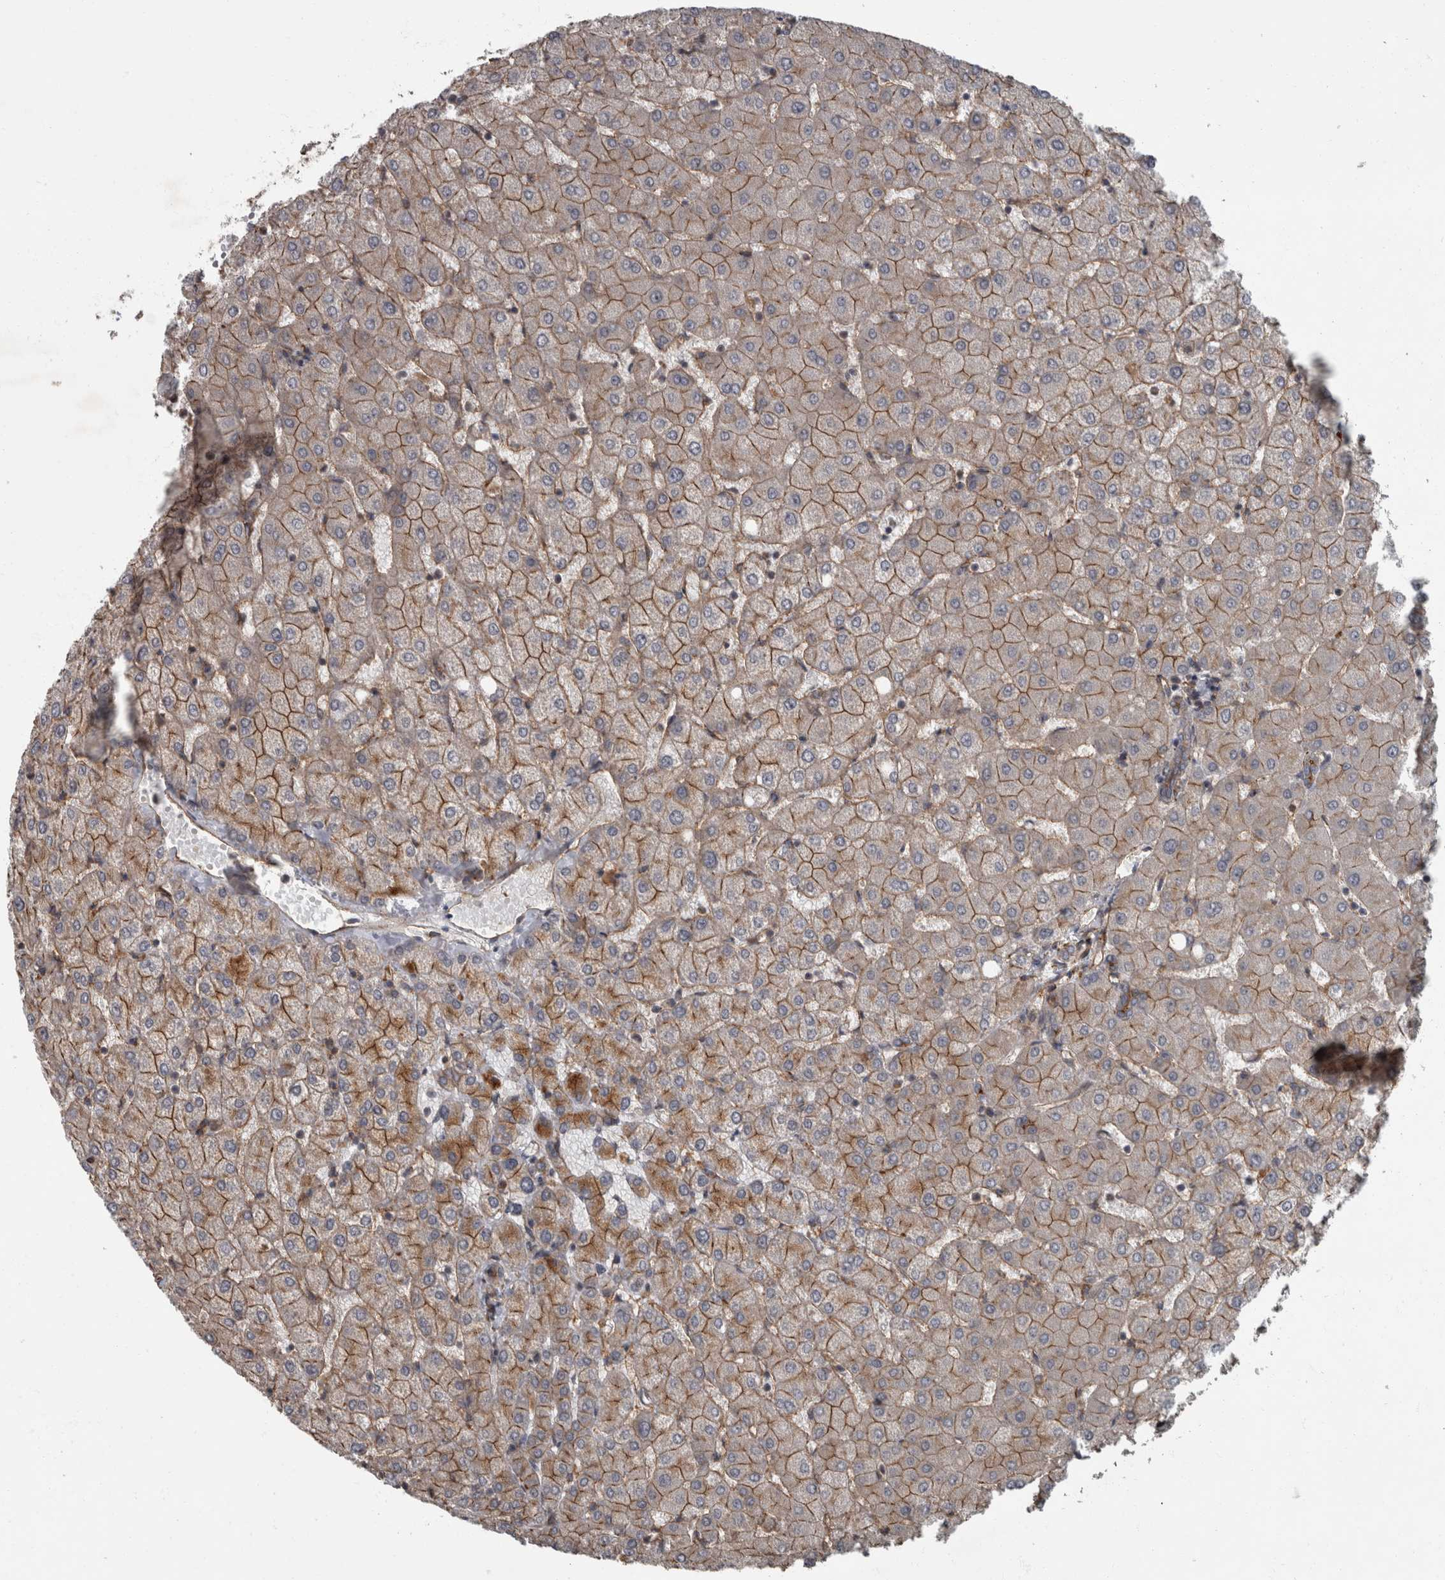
{"staining": {"intensity": "weak", "quantity": "25%-75%", "location": "cytoplasmic/membranous"}, "tissue": "liver", "cell_type": "Cholangiocytes", "image_type": "normal", "snomed": [{"axis": "morphology", "description": "Normal tissue, NOS"}, {"axis": "topography", "description": "Liver"}], "caption": "Protein expression analysis of benign human liver reveals weak cytoplasmic/membranous expression in approximately 25%-75% of cholangiocytes.", "gene": "VEGFD", "patient": {"sex": "female", "age": 54}}